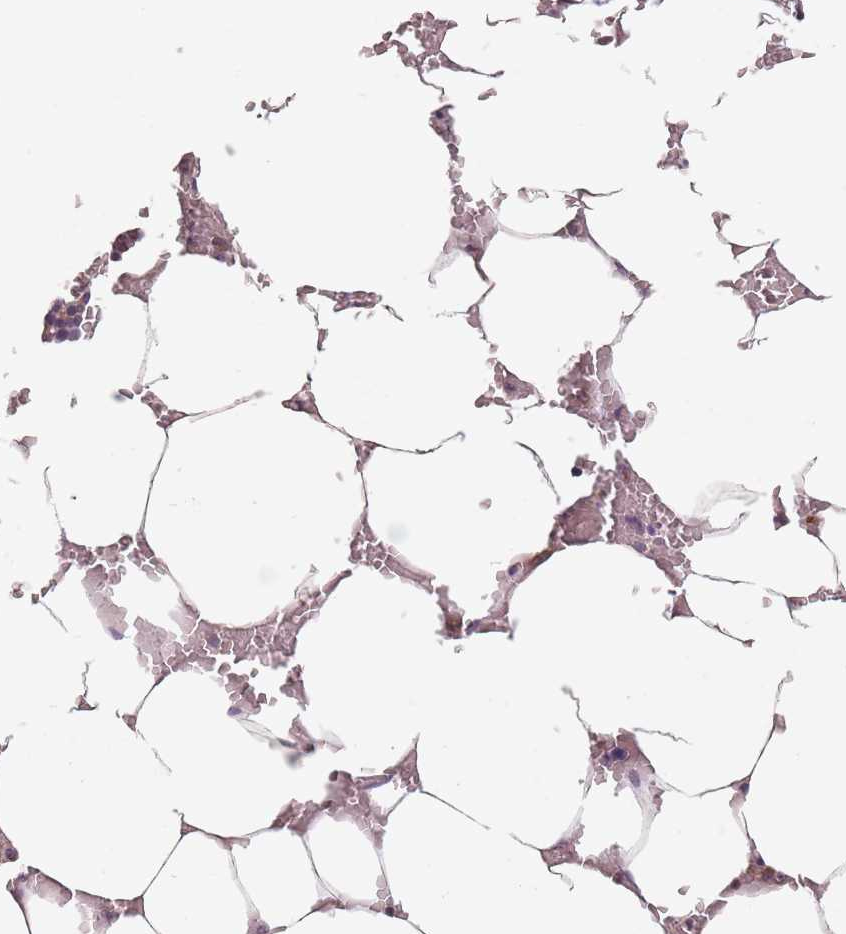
{"staining": {"intensity": "moderate", "quantity": "25%-75%", "location": "cytoplasmic/membranous"}, "tissue": "bone marrow", "cell_type": "Hematopoietic cells", "image_type": "normal", "snomed": [{"axis": "morphology", "description": "Normal tissue, NOS"}, {"axis": "topography", "description": "Bone marrow"}], "caption": "An image of bone marrow stained for a protein exhibits moderate cytoplasmic/membranous brown staining in hematopoietic cells. The staining is performed using DAB brown chromogen to label protein expression. The nuclei are counter-stained blue using hematoxylin.", "gene": "VPS52", "patient": {"sex": "male", "age": 70}}